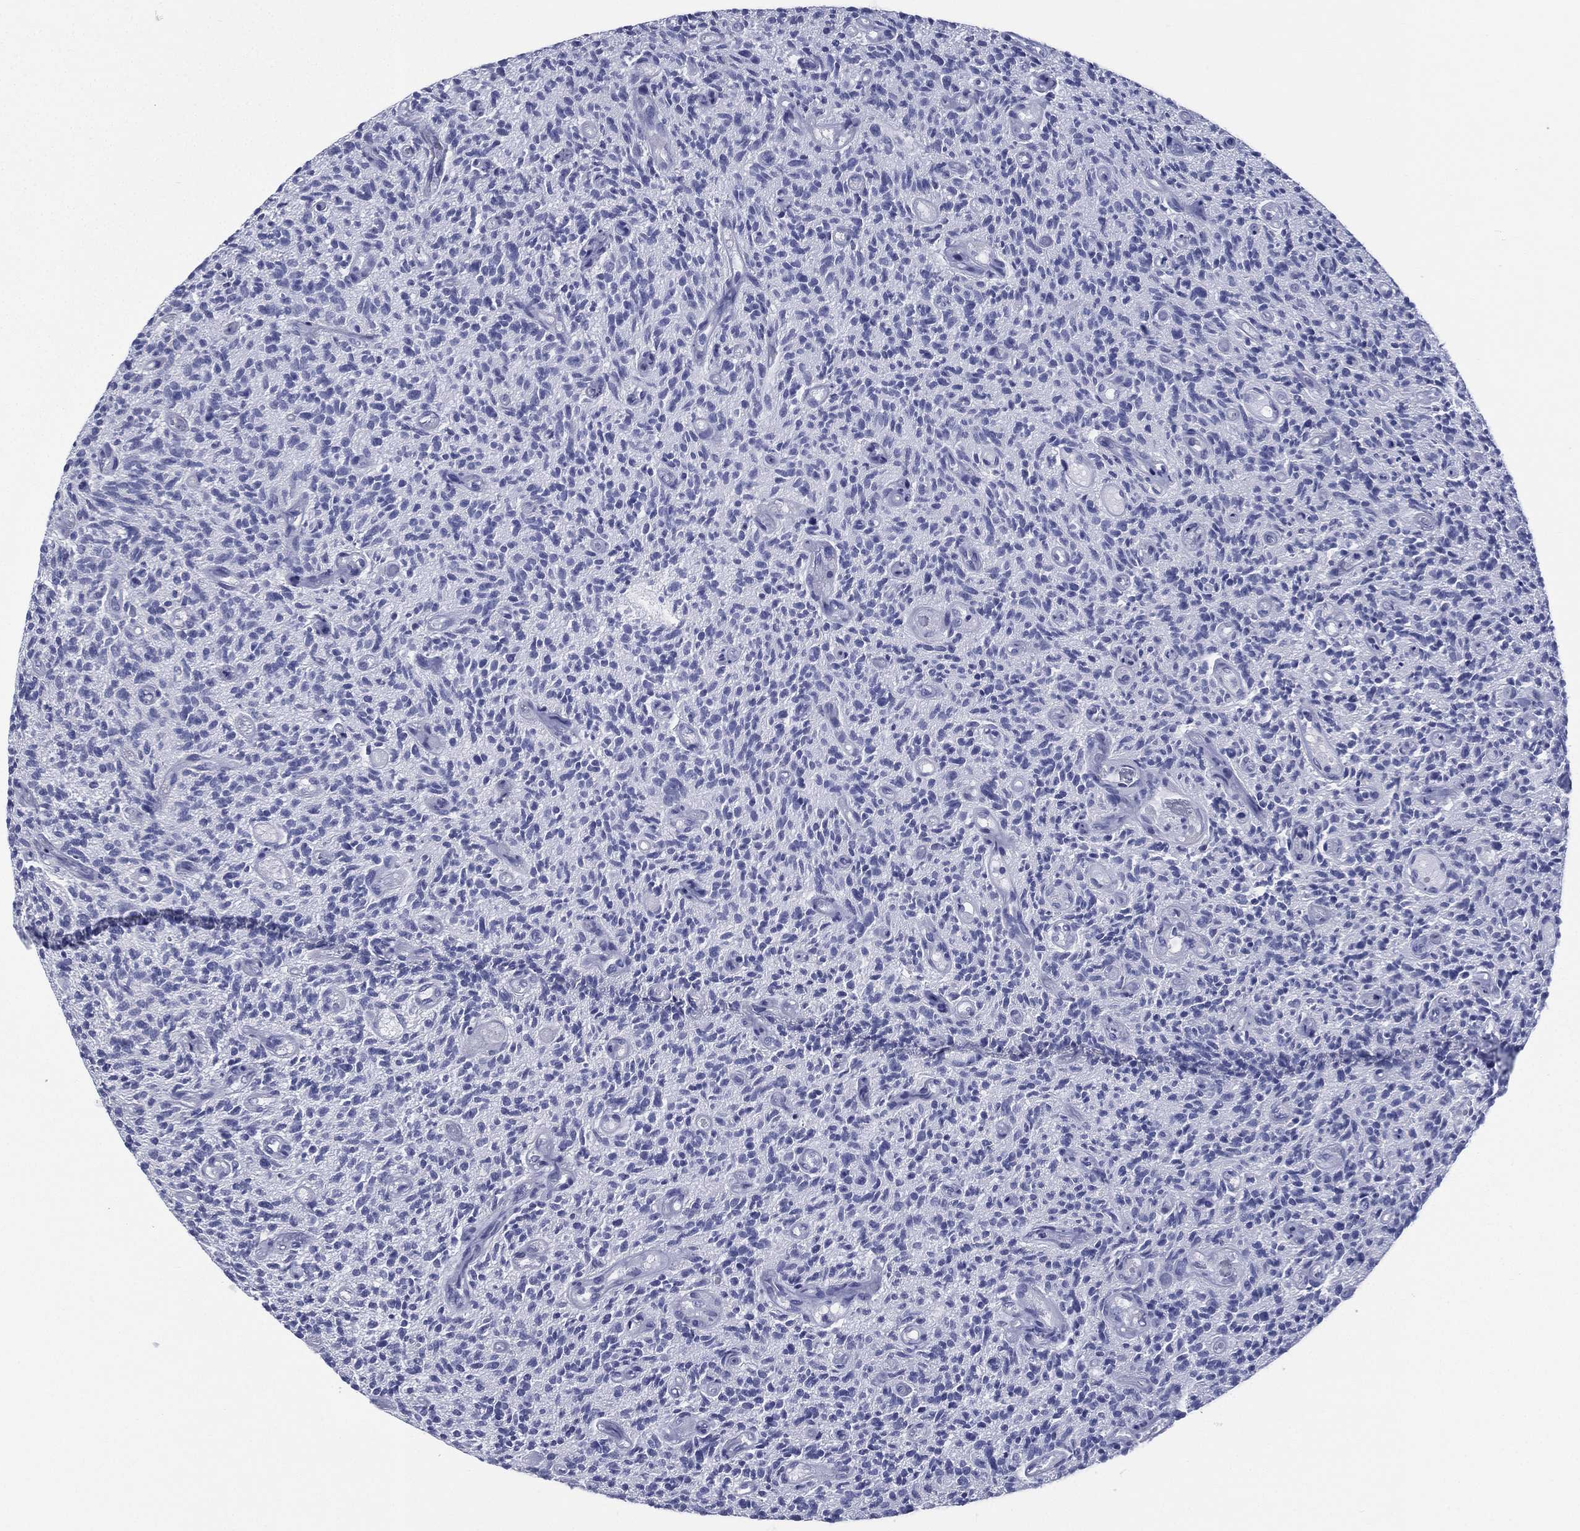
{"staining": {"intensity": "negative", "quantity": "none", "location": "none"}, "tissue": "glioma", "cell_type": "Tumor cells", "image_type": "cancer", "snomed": [{"axis": "morphology", "description": "Glioma, malignant, High grade"}, {"axis": "topography", "description": "Brain"}], "caption": "Photomicrograph shows no significant protein positivity in tumor cells of malignant glioma (high-grade). The staining is performed using DAB brown chromogen with nuclei counter-stained in using hematoxylin.", "gene": "RSPH4A", "patient": {"sex": "male", "age": 64}}